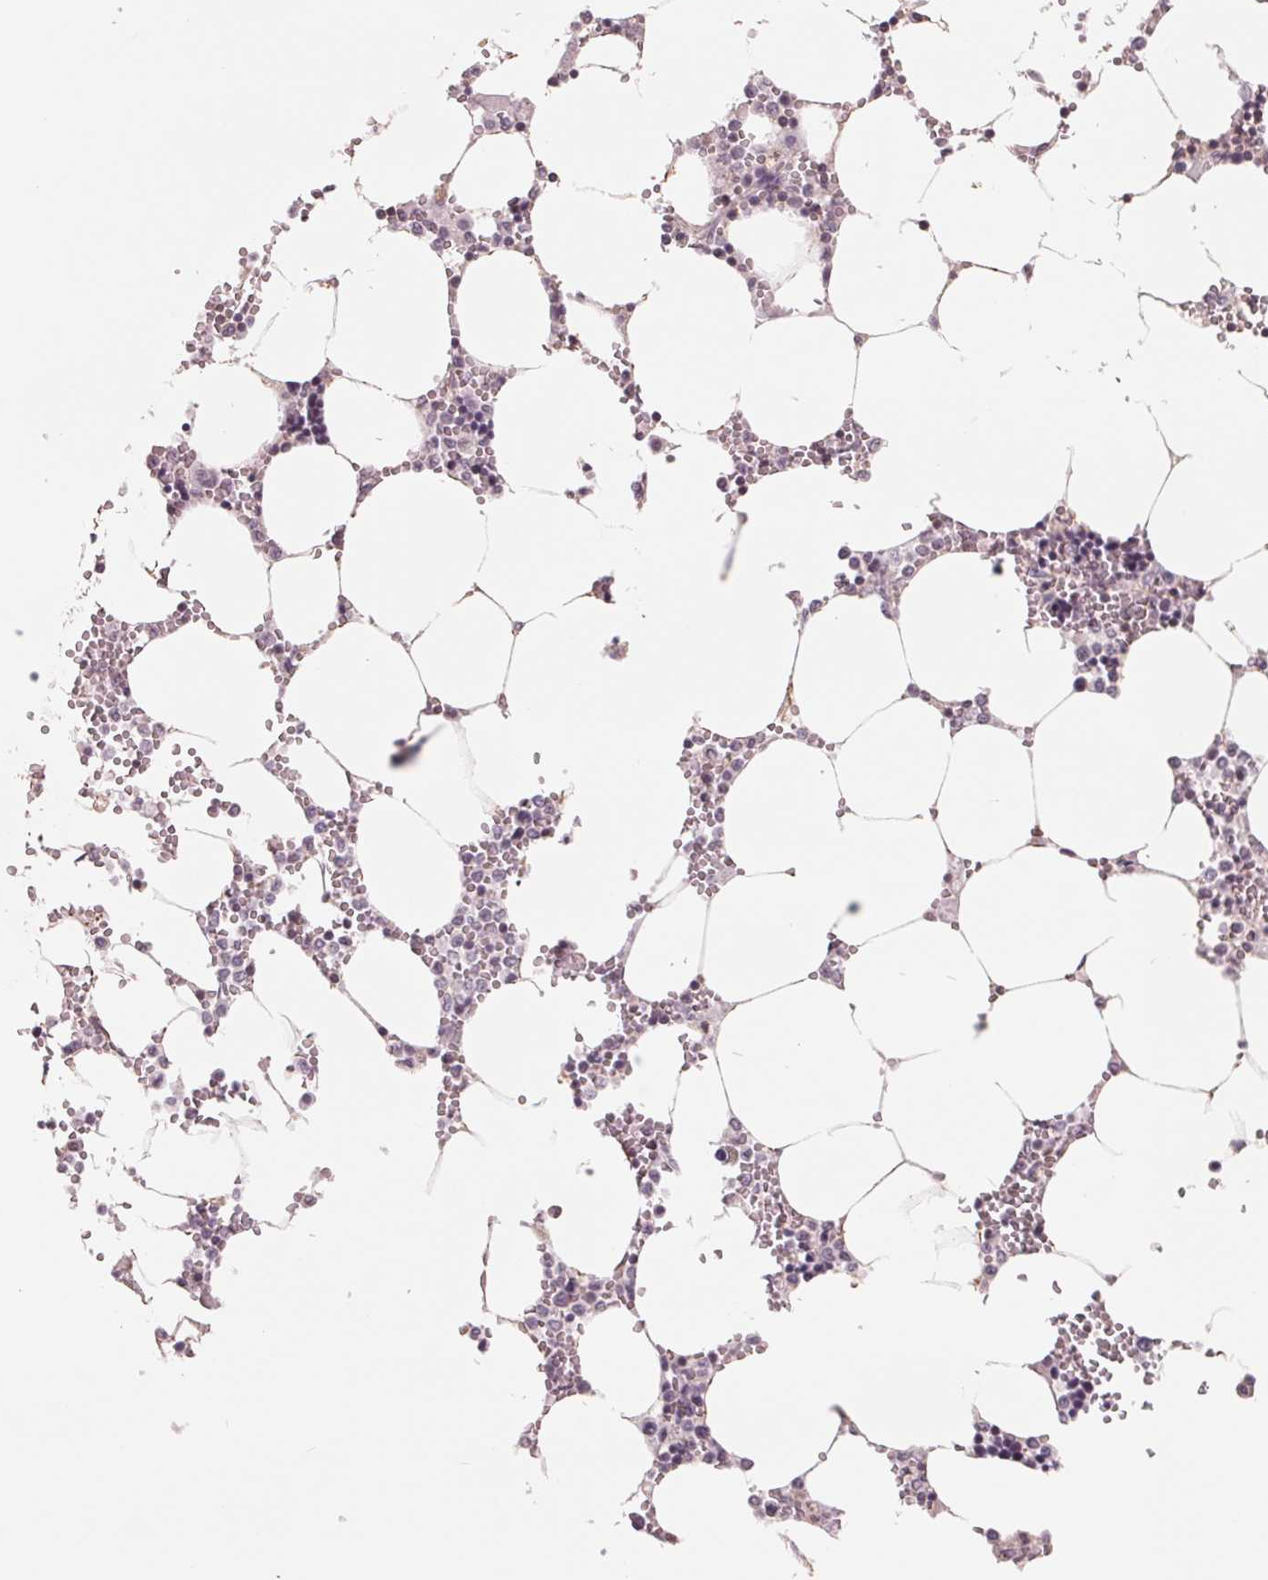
{"staining": {"intensity": "negative", "quantity": "none", "location": "none"}, "tissue": "bone marrow", "cell_type": "Hematopoietic cells", "image_type": "normal", "snomed": [{"axis": "morphology", "description": "Normal tissue, NOS"}, {"axis": "topography", "description": "Bone marrow"}], "caption": "The histopathology image exhibits no staining of hematopoietic cells in unremarkable bone marrow.", "gene": "FTCD", "patient": {"sex": "male", "age": 54}}